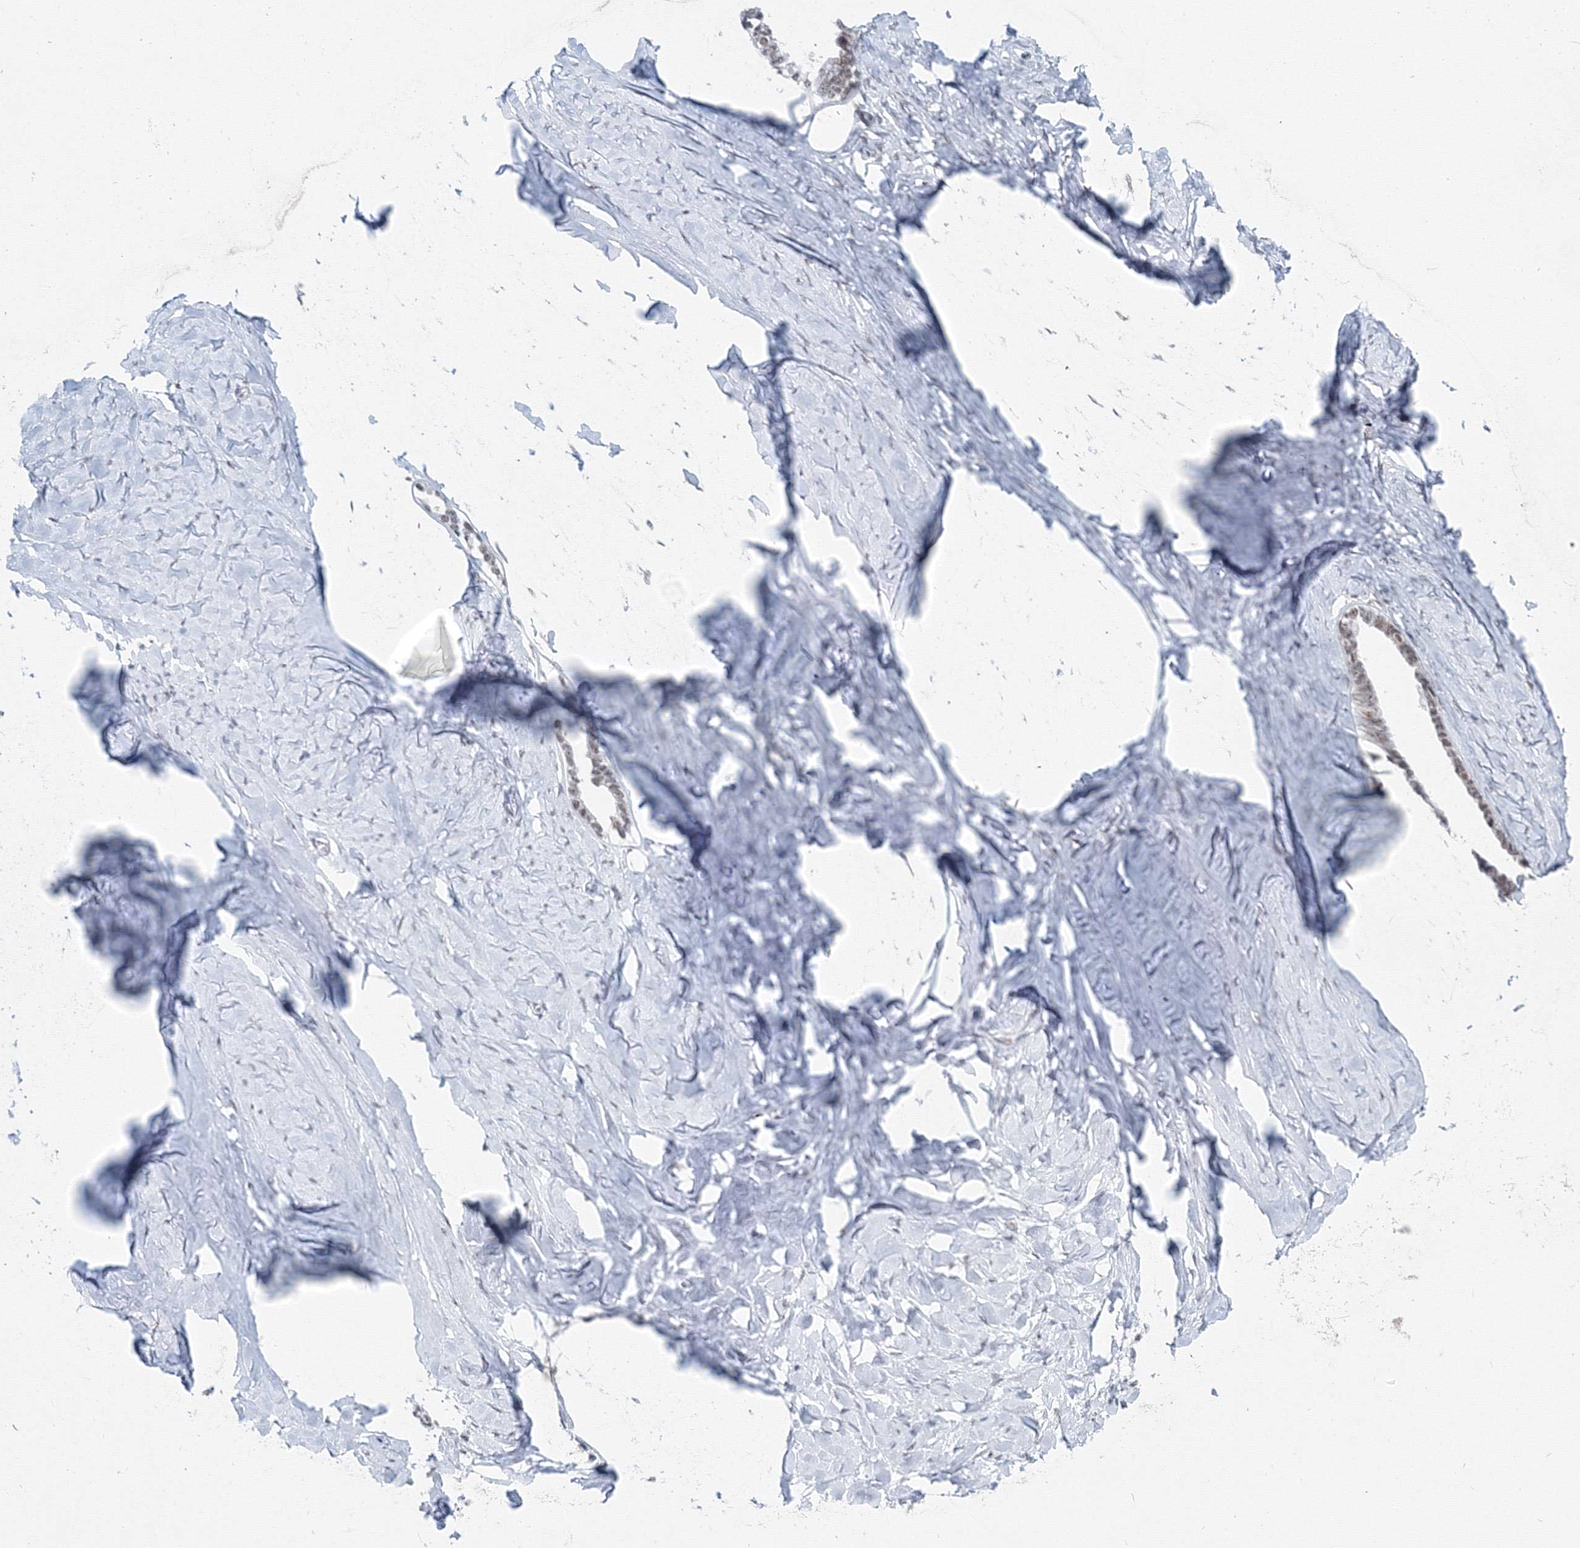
{"staining": {"intensity": "moderate", "quantity": "25%-75%", "location": "nuclear"}, "tissue": "ovarian cancer", "cell_type": "Tumor cells", "image_type": "cancer", "snomed": [{"axis": "morphology", "description": "Cystadenocarcinoma, serous, NOS"}, {"axis": "topography", "description": "Ovary"}], "caption": "Ovarian cancer (serous cystadenocarcinoma) tissue demonstrates moderate nuclear staining in approximately 25%-75% of tumor cells, visualized by immunohistochemistry.", "gene": "SF3B6", "patient": {"sex": "female", "age": 79}}